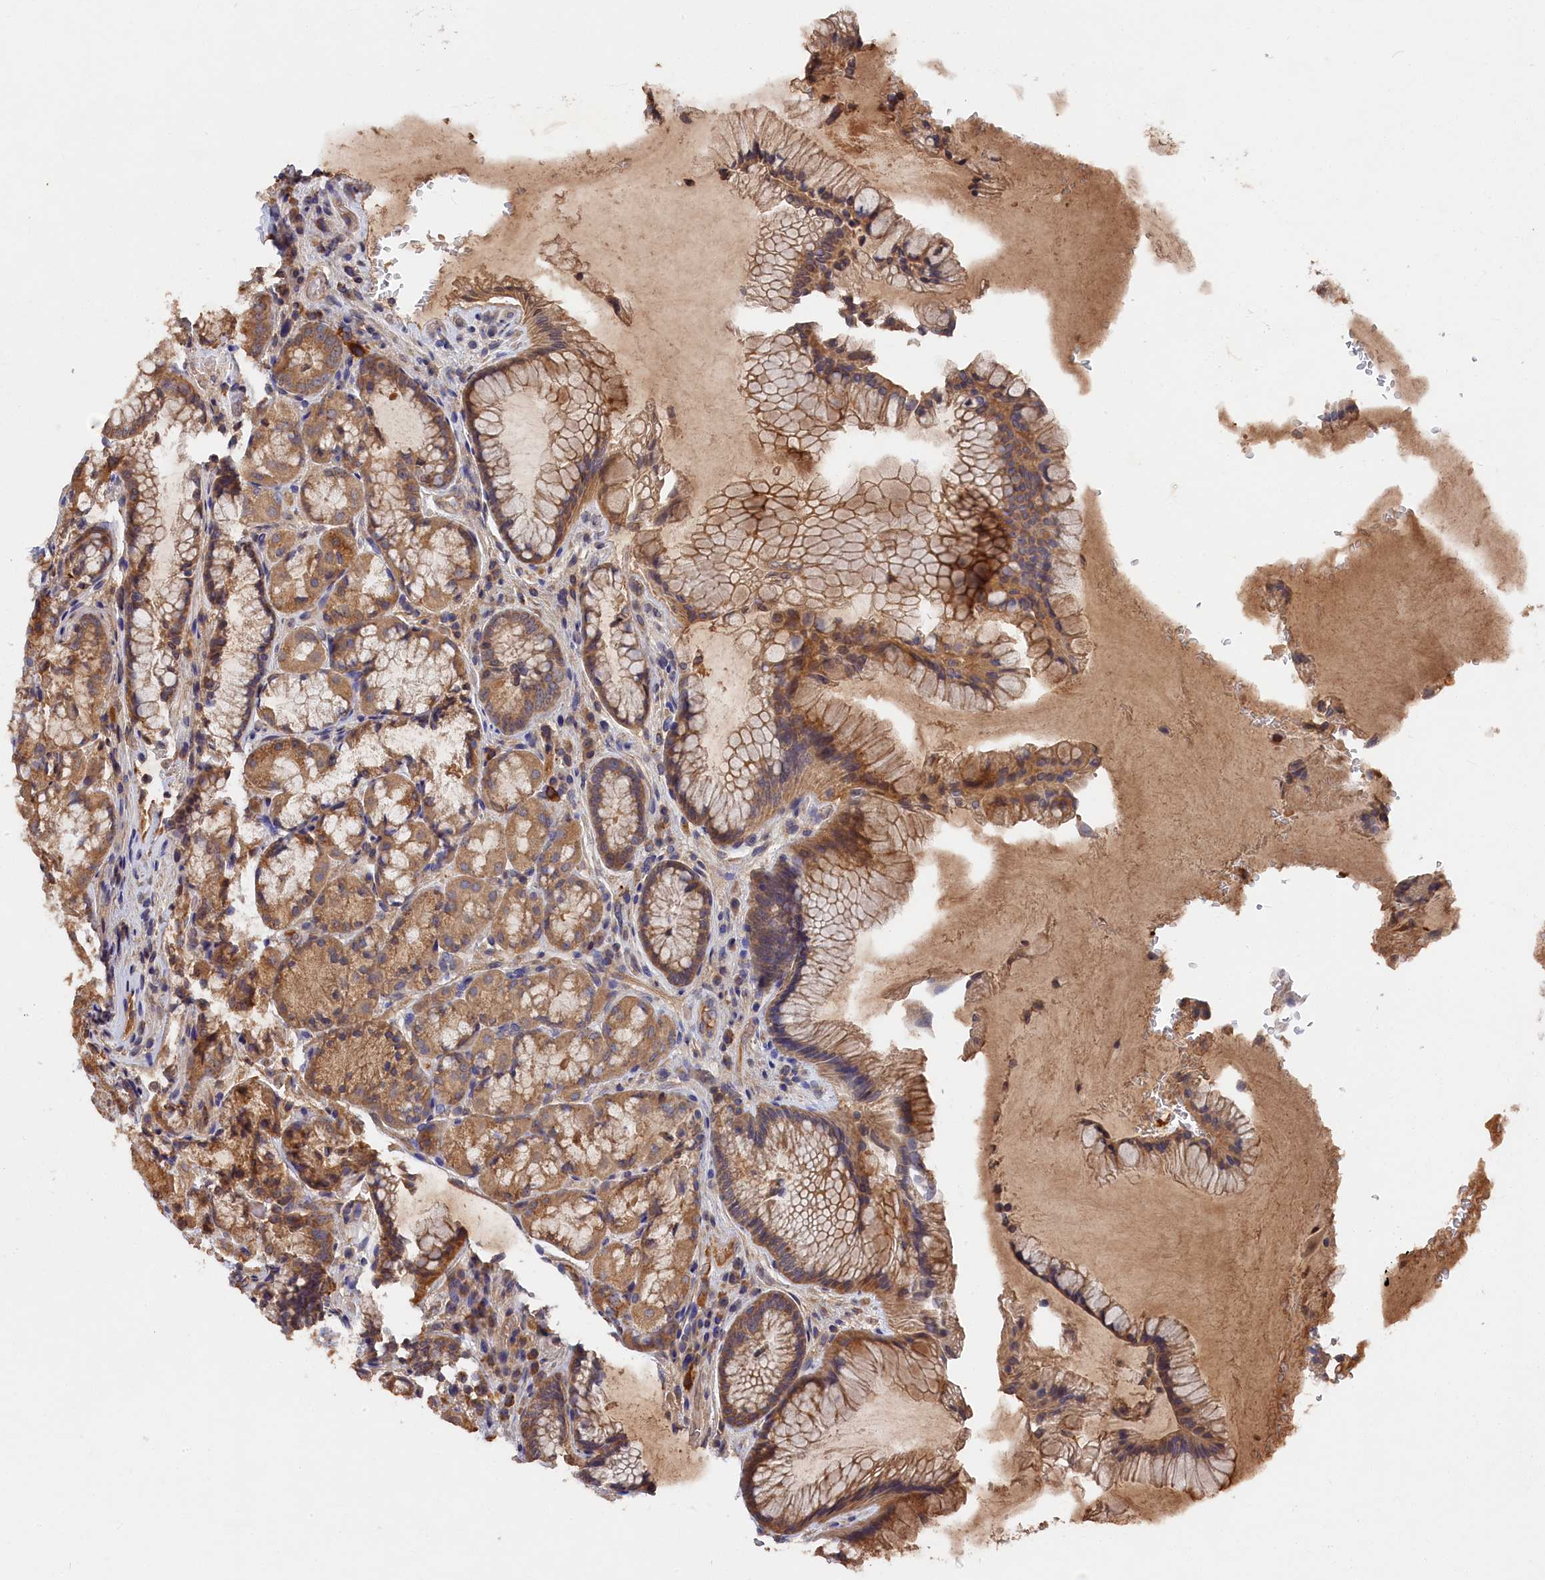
{"staining": {"intensity": "moderate", "quantity": ">75%", "location": "cytoplasmic/membranous"}, "tissue": "stomach", "cell_type": "Glandular cells", "image_type": "normal", "snomed": [{"axis": "morphology", "description": "Normal tissue, NOS"}, {"axis": "topography", "description": "Stomach"}], "caption": "Immunohistochemical staining of normal human stomach displays medium levels of moderate cytoplasmic/membranous staining in approximately >75% of glandular cells. (Stains: DAB (3,3'-diaminobenzidine) in brown, nuclei in blue, Microscopy: brightfield microscopy at high magnification).", "gene": "DHRS11", "patient": {"sex": "male", "age": 63}}